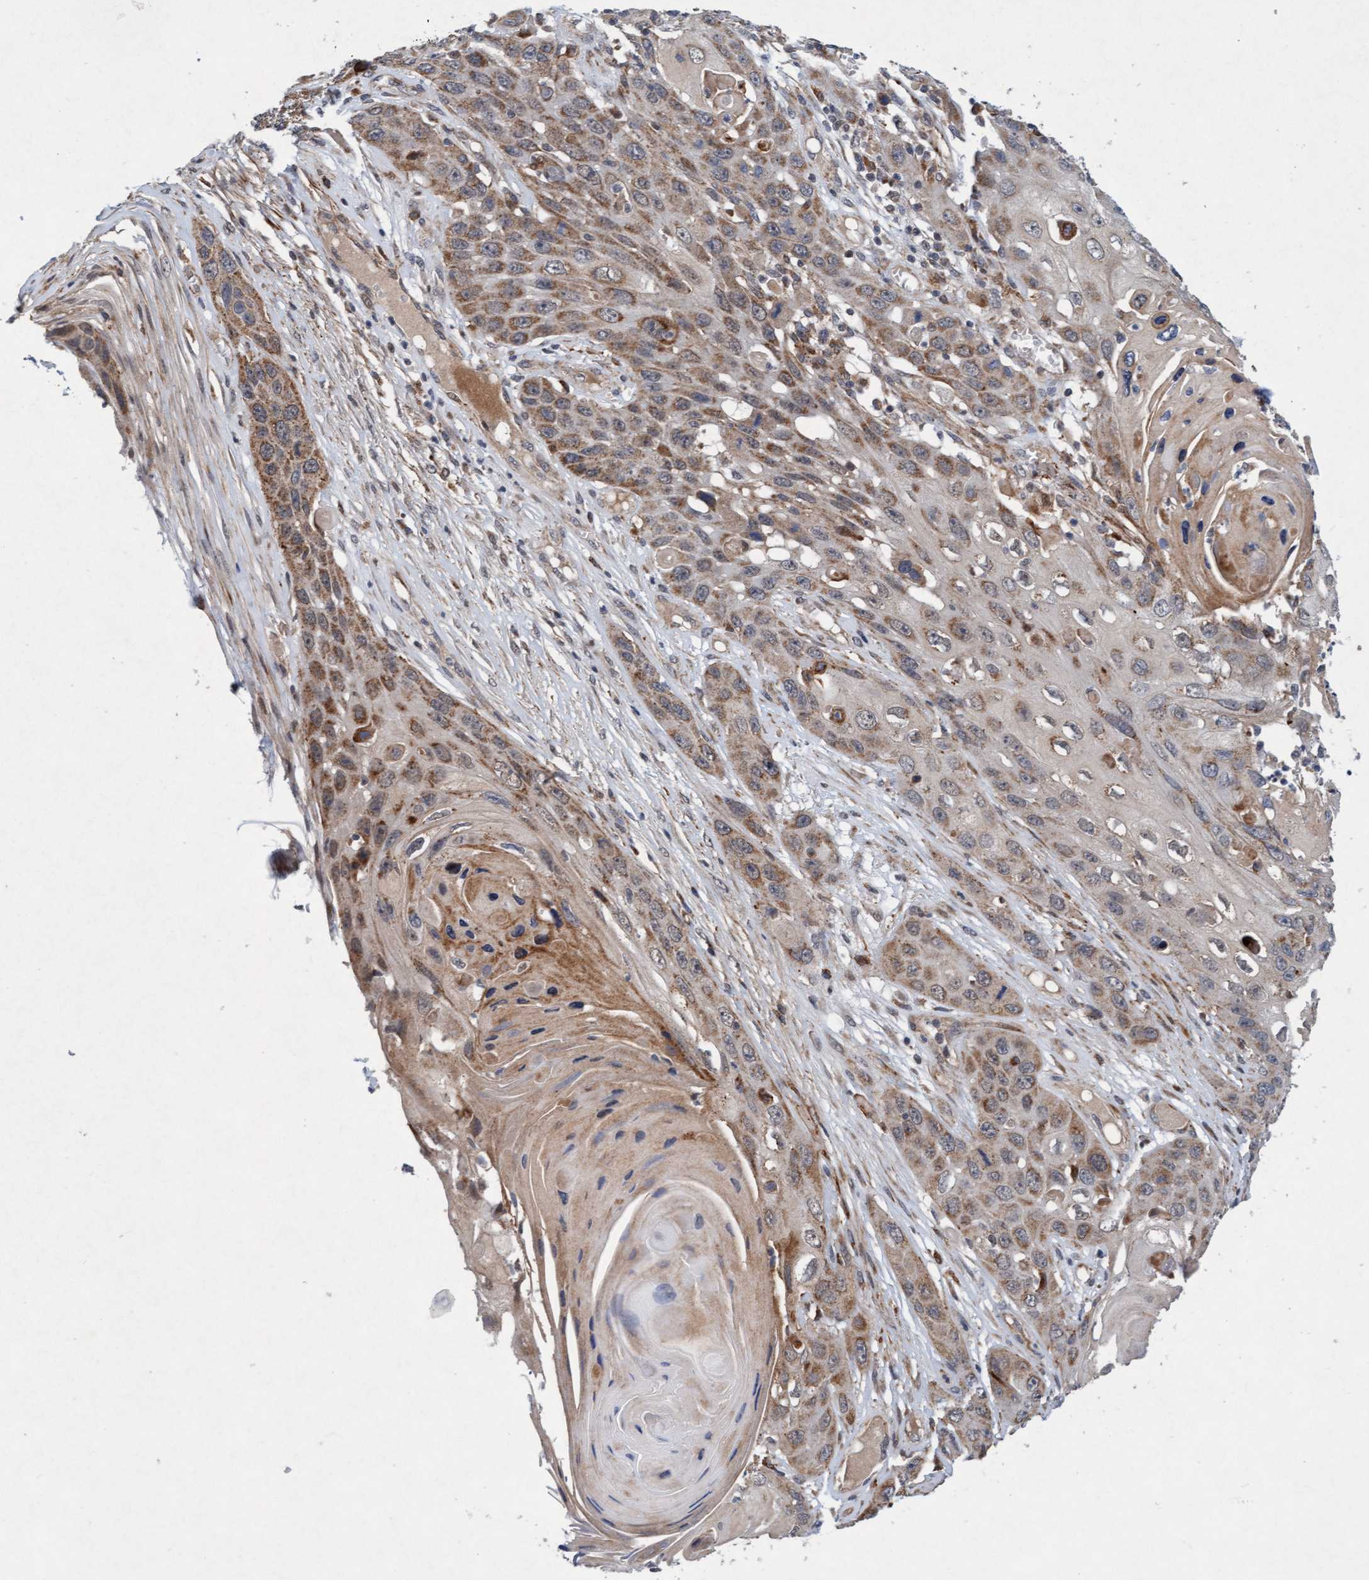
{"staining": {"intensity": "weak", "quantity": ">75%", "location": "cytoplasmic/membranous"}, "tissue": "skin cancer", "cell_type": "Tumor cells", "image_type": "cancer", "snomed": [{"axis": "morphology", "description": "Squamous cell carcinoma, NOS"}, {"axis": "topography", "description": "Skin"}], "caption": "About >75% of tumor cells in skin squamous cell carcinoma demonstrate weak cytoplasmic/membranous protein expression as visualized by brown immunohistochemical staining.", "gene": "TMEM70", "patient": {"sex": "male", "age": 55}}